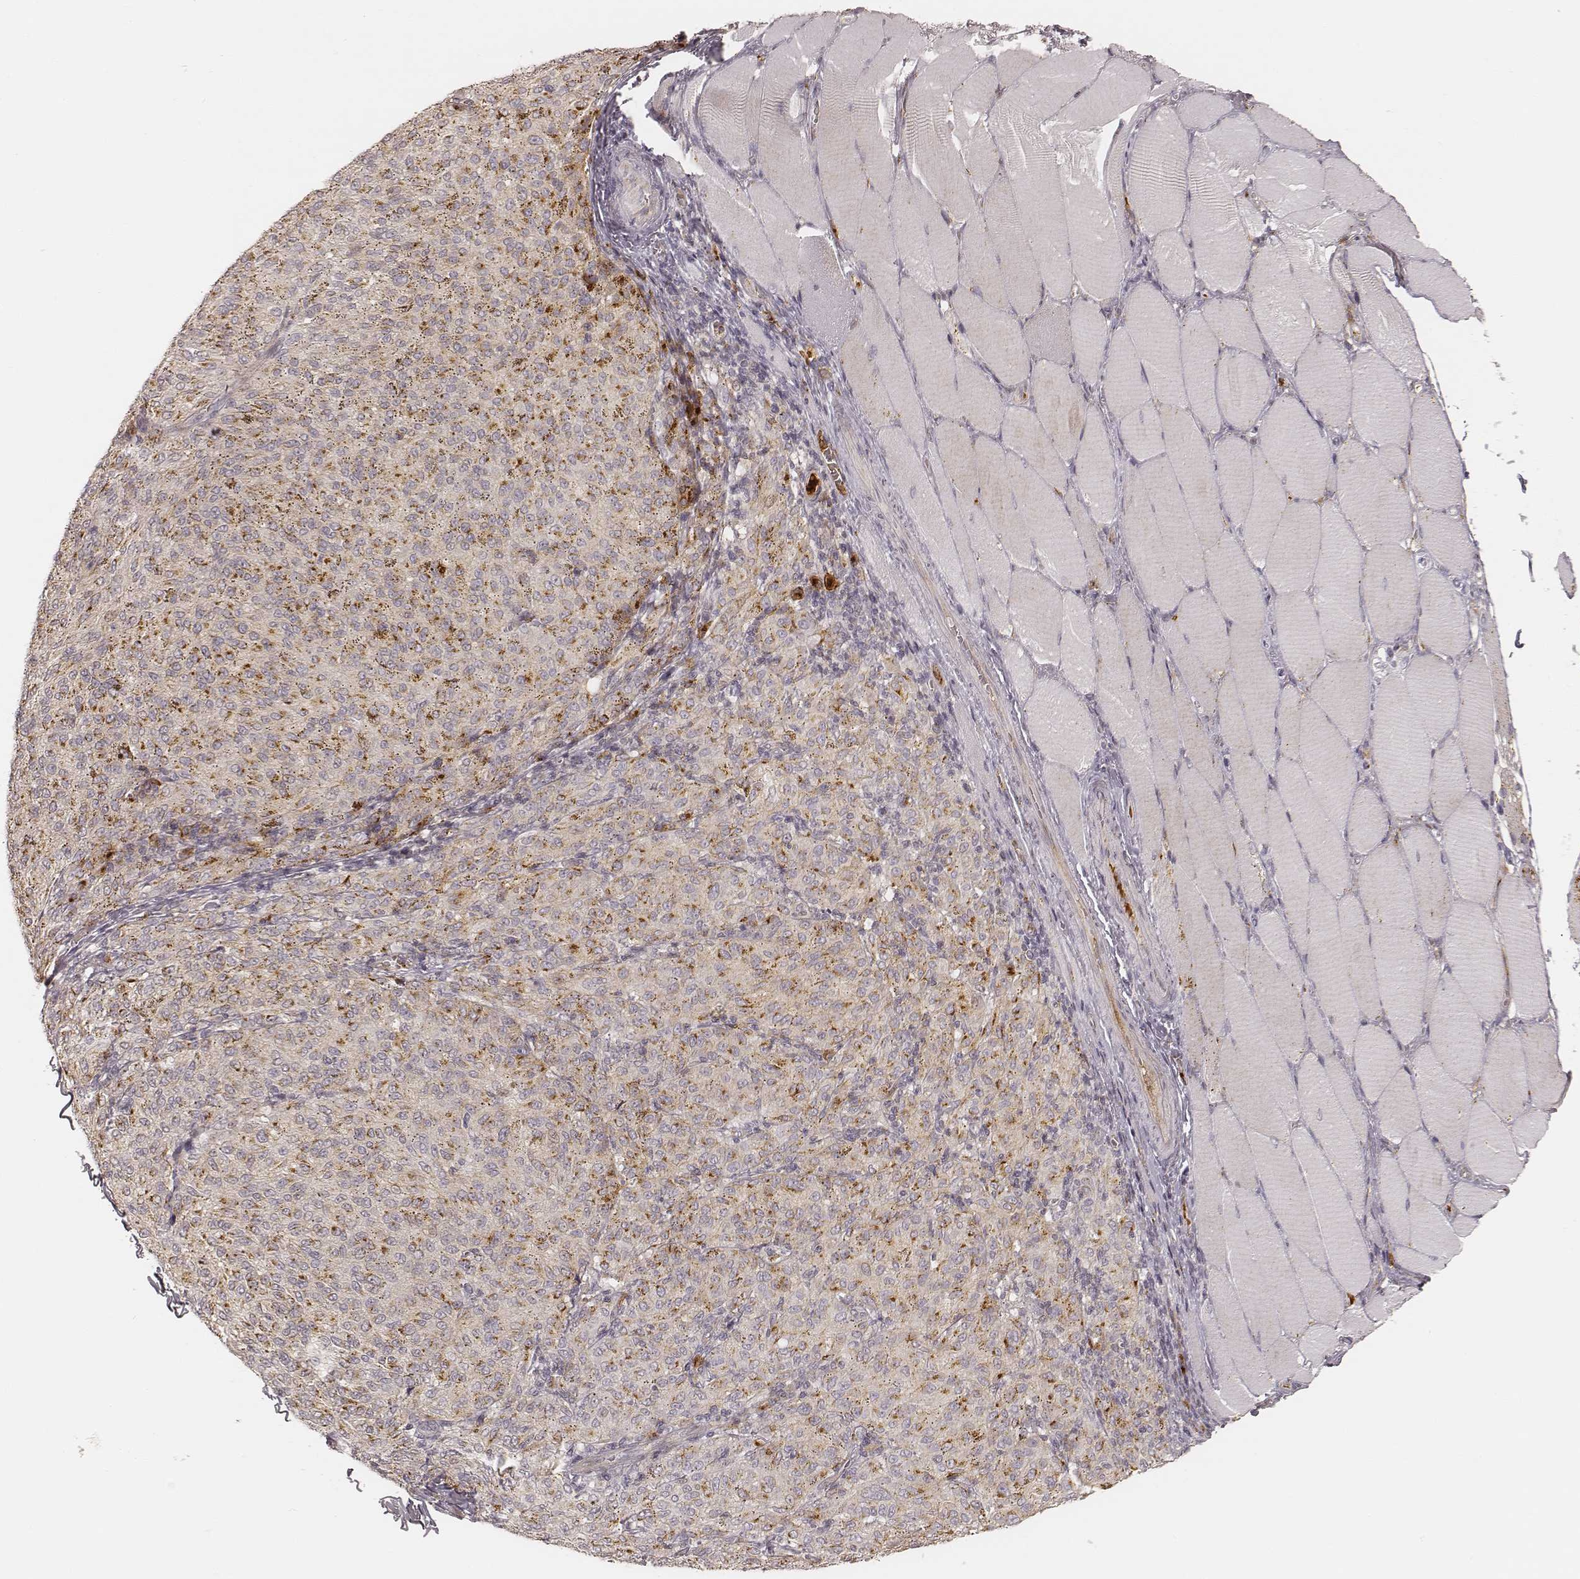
{"staining": {"intensity": "moderate", "quantity": "25%-75%", "location": "cytoplasmic/membranous"}, "tissue": "melanoma", "cell_type": "Tumor cells", "image_type": "cancer", "snomed": [{"axis": "morphology", "description": "Malignant melanoma, NOS"}, {"axis": "topography", "description": "Skin"}], "caption": "A medium amount of moderate cytoplasmic/membranous staining is identified in approximately 25%-75% of tumor cells in malignant melanoma tissue.", "gene": "GORASP2", "patient": {"sex": "female", "age": 72}}